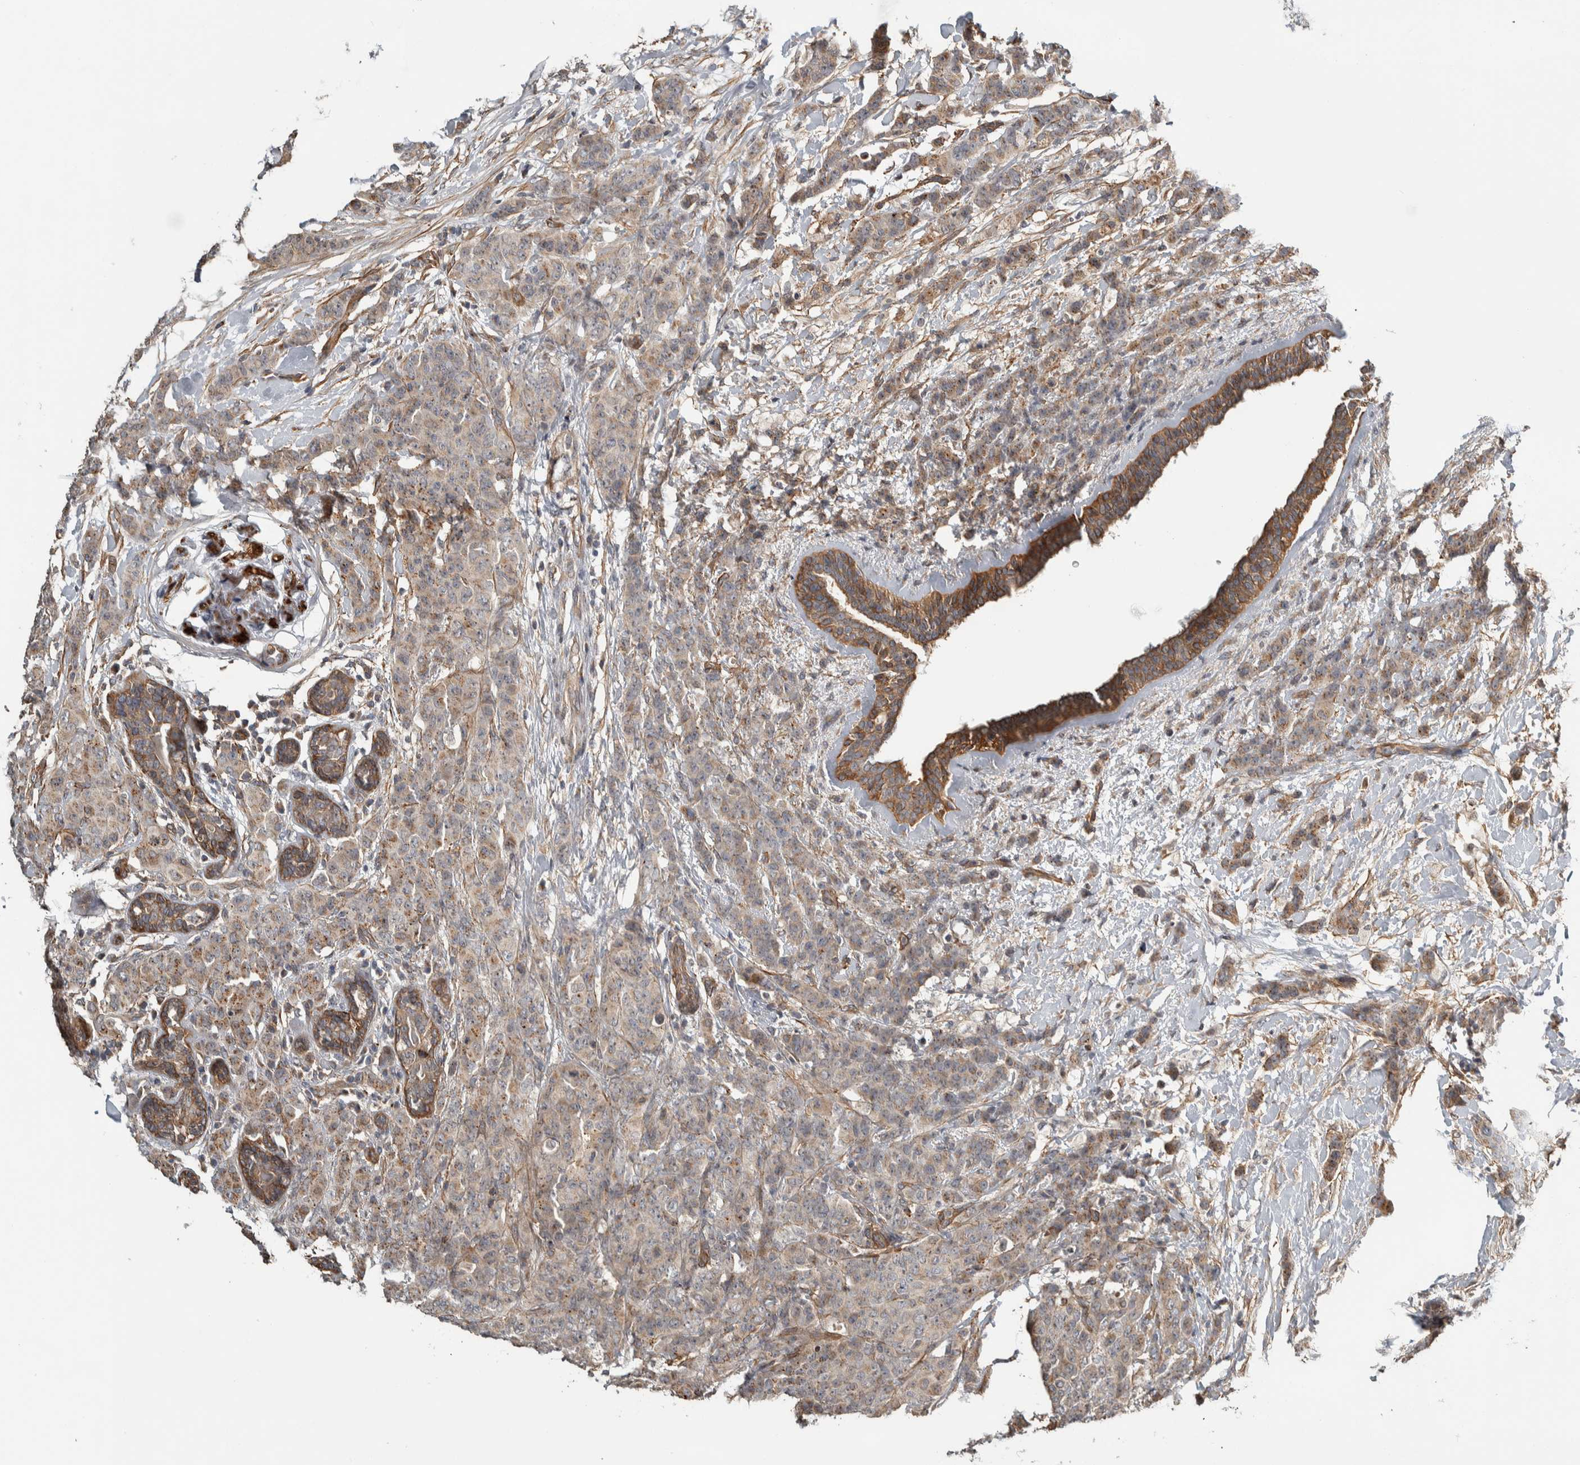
{"staining": {"intensity": "weak", "quantity": "25%-75%", "location": "cytoplasmic/membranous"}, "tissue": "breast cancer", "cell_type": "Tumor cells", "image_type": "cancer", "snomed": [{"axis": "morphology", "description": "Normal tissue, NOS"}, {"axis": "morphology", "description": "Duct carcinoma"}, {"axis": "topography", "description": "Breast"}], "caption": "Immunohistochemistry of breast cancer reveals low levels of weak cytoplasmic/membranous positivity in approximately 25%-75% of tumor cells.", "gene": "TBC1D31", "patient": {"sex": "female", "age": 40}}